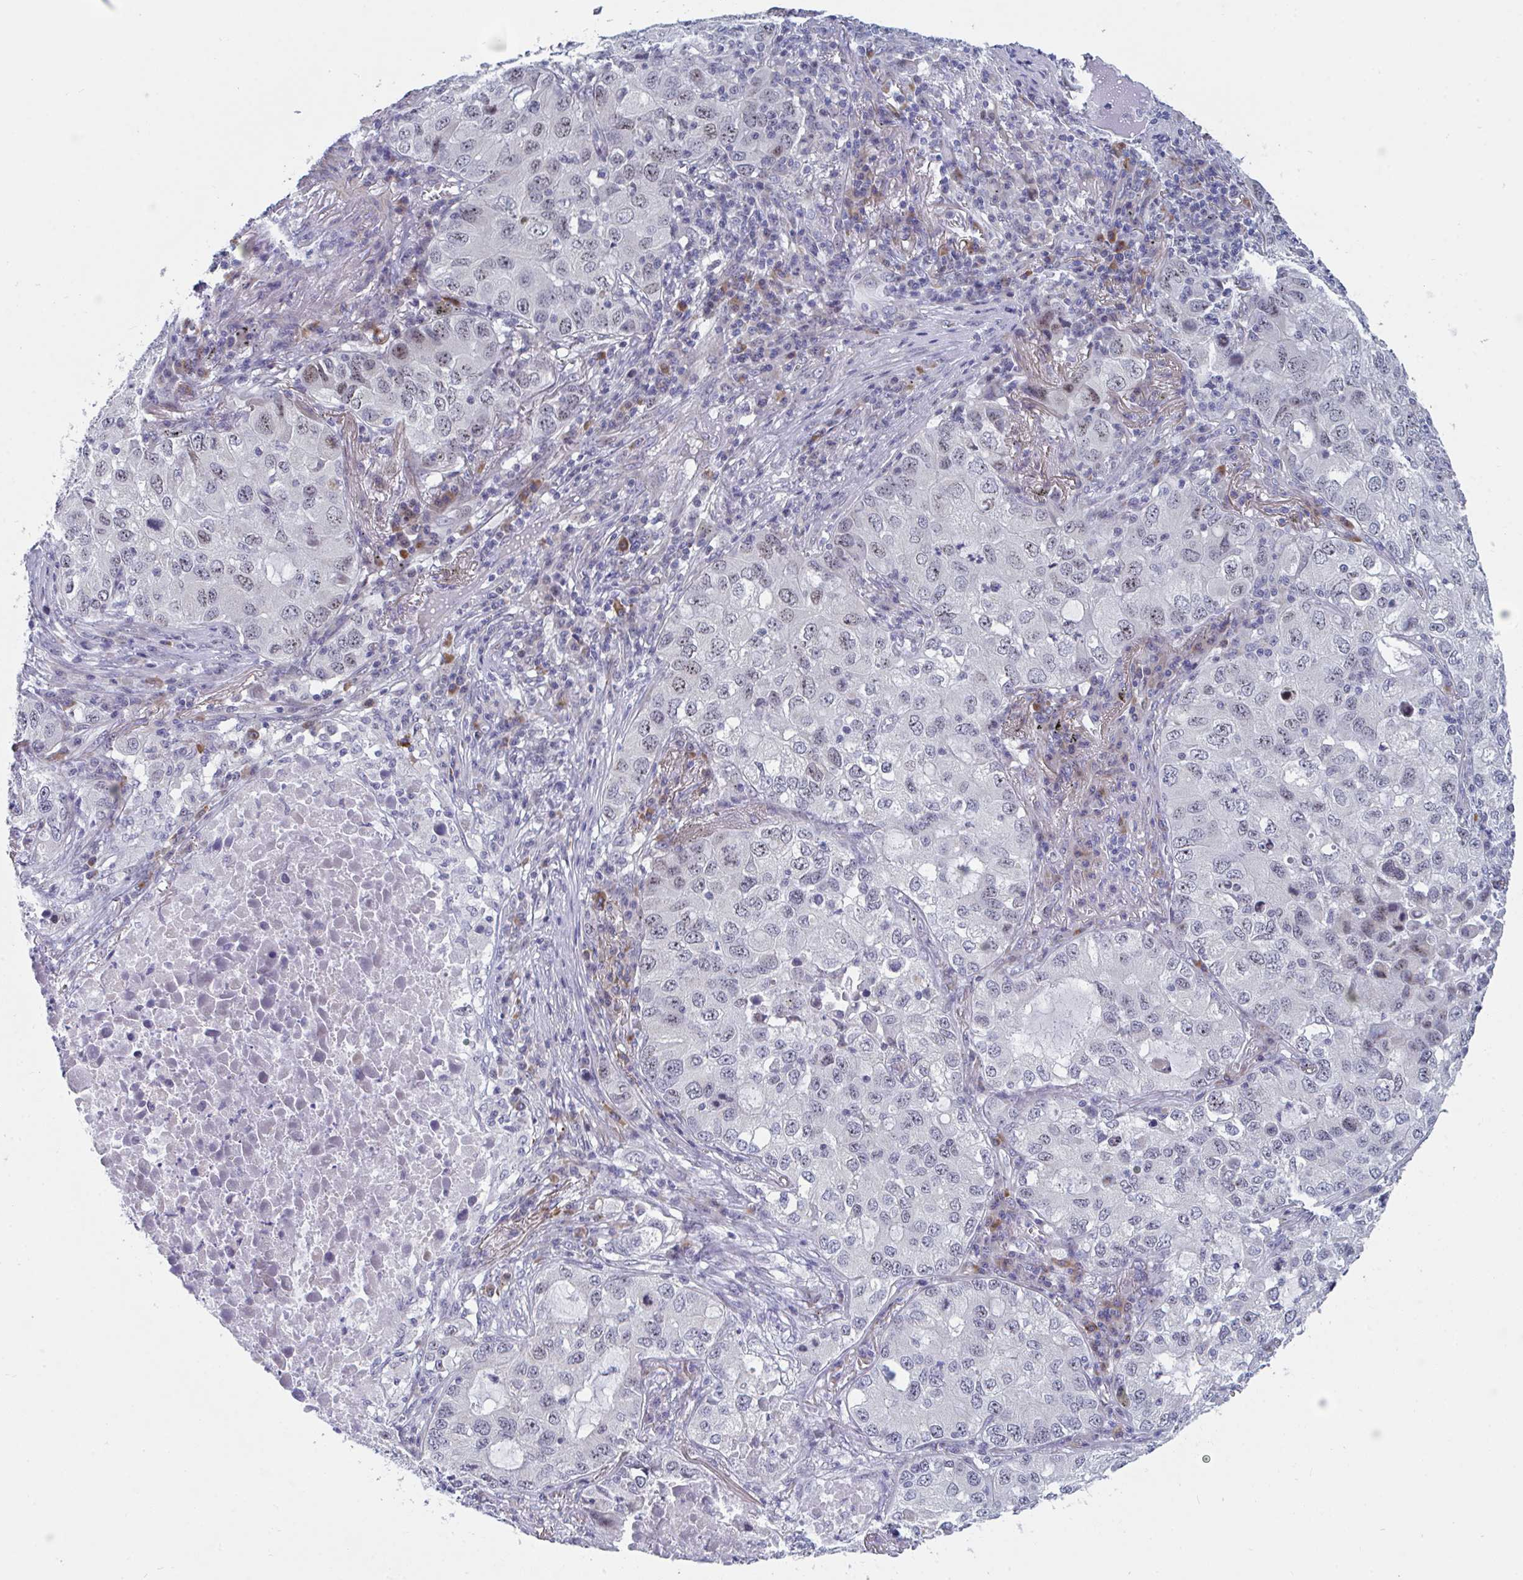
{"staining": {"intensity": "weak", "quantity": "<25%", "location": "nuclear"}, "tissue": "lung cancer", "cell_type": "Tumor cells", "image_type": "cancer", "snomed": [{"axis": "morphology", "description": "Normal morphology"}, {"axis": "morphology", "description": "Adenocarcinoma, NOS"}, {"axis": "topography", "description": "Lymph node"}, {"axis": "topography", "description": "Lung"}], "caption": "The photomicrograph shows no significant positivity in tumor cells of adenocarcinoma (lung).", "gene": "CENPT", "patient": {"sex": "female", "age": 51}}